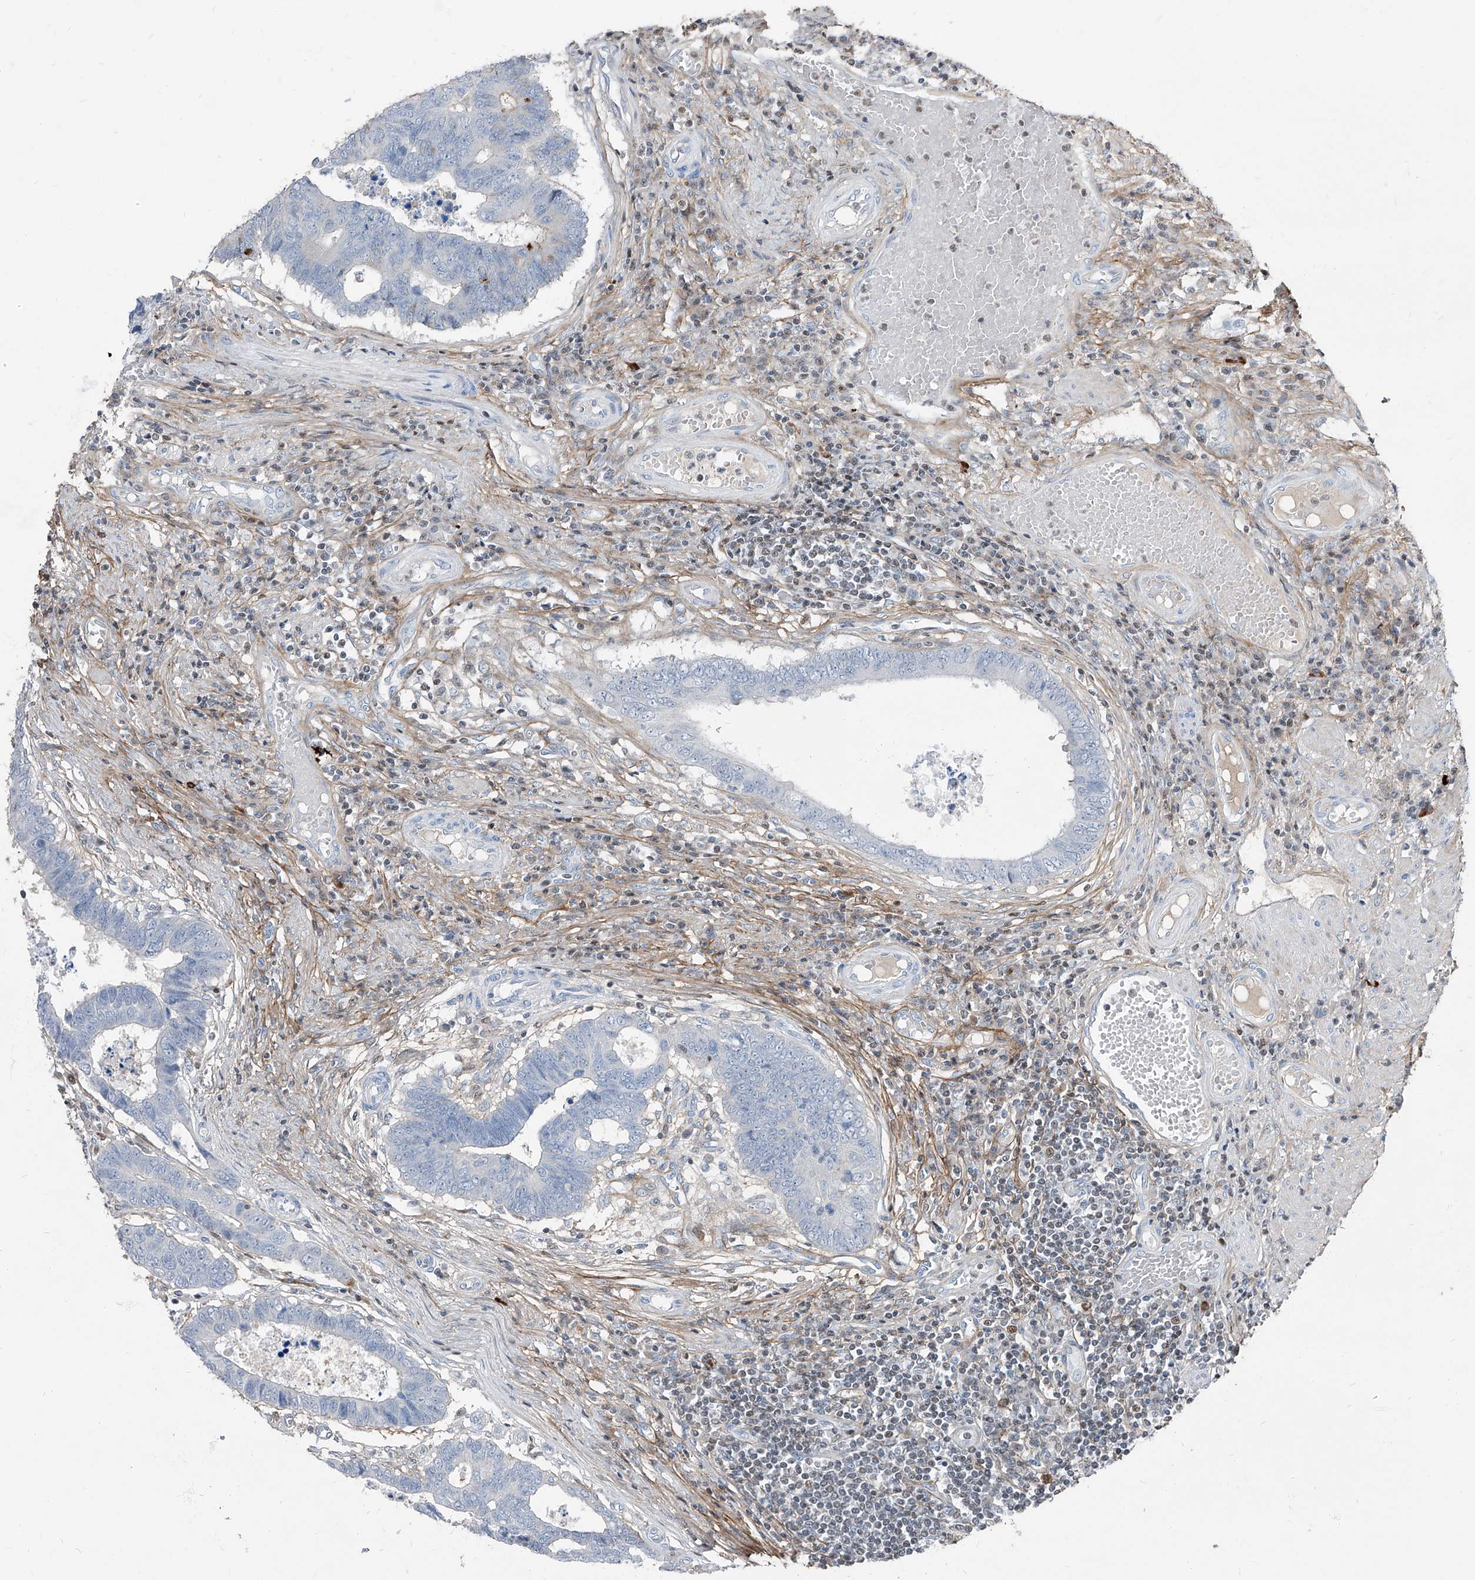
{"staining": {"intensity": "negative", "quantity": "none", "location": "none"}, "tissue": "colorectal cancer", "cell_type": "Tumor cells", "image_type": "cancer", "snomed": [{"axis": "morphology", "description": "Adenocarcinoma, NOS"}, {"axis": "topography", "description": "Rectum"}], "caption": "The image exhibits no staining of tumor cells in adenocarcinoma (colorectal).", "gene": "HOXA3", "patient": {"sex": "male", "age": 84}}